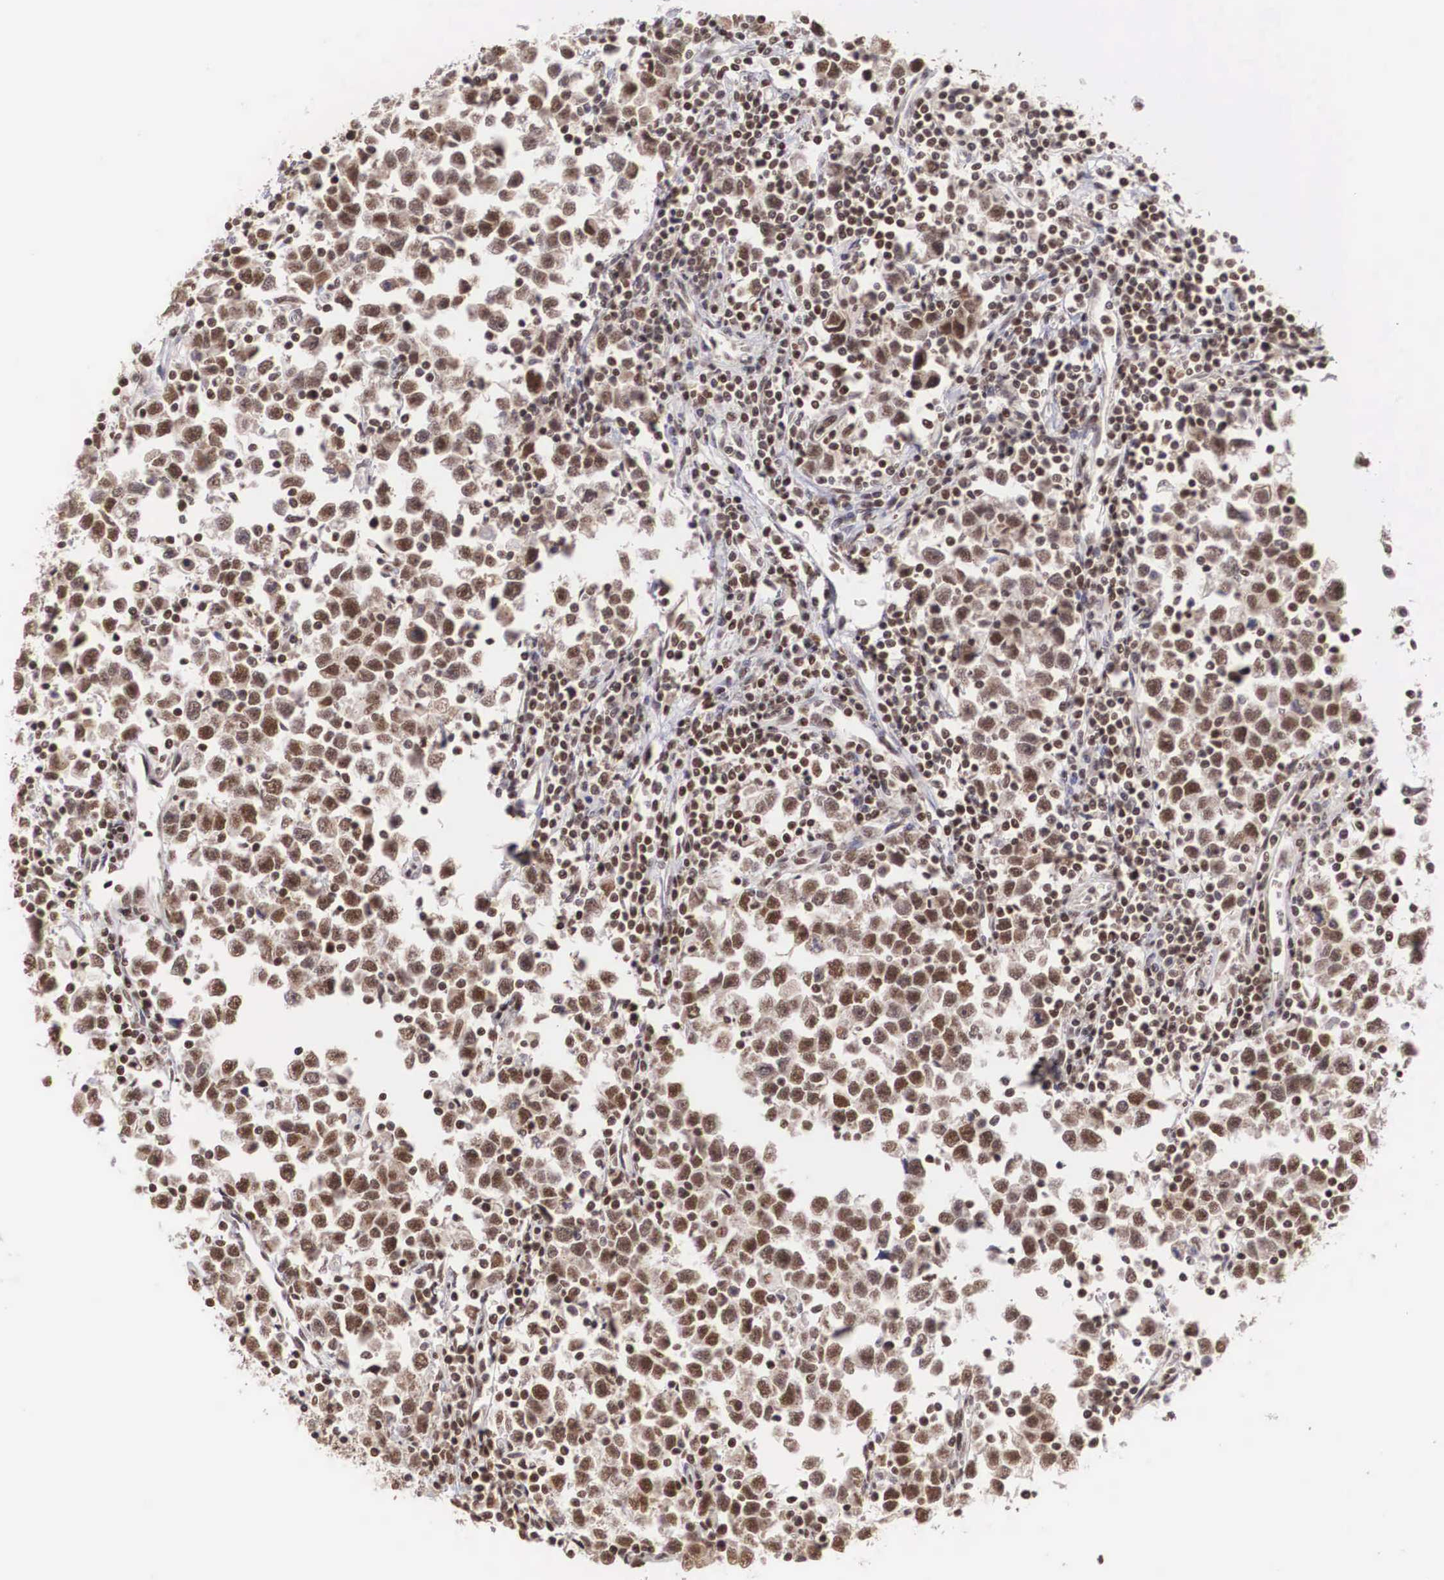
{"staining": {"intensity": "moderate", "quantity": "25%-75%", "location": "nuclear"}, "tissue": "testis cancer", "cell_type": "Tumor cells", "image_type": "cancer", "snomed": [{"axis": "morphology", "description": "Seminoma, NOS"}, {"axis": "topography", "description": "Testis"}], "caption": "This micrograph demonstrates immunohistochemistry (IHC) staining of testis cancer (seminoma), with medium moderate nuclear expression in approximately 25%-75% of tumor cells.", "gene": "HTATSF1", "patient": {"sex": "male", "age": 43}}